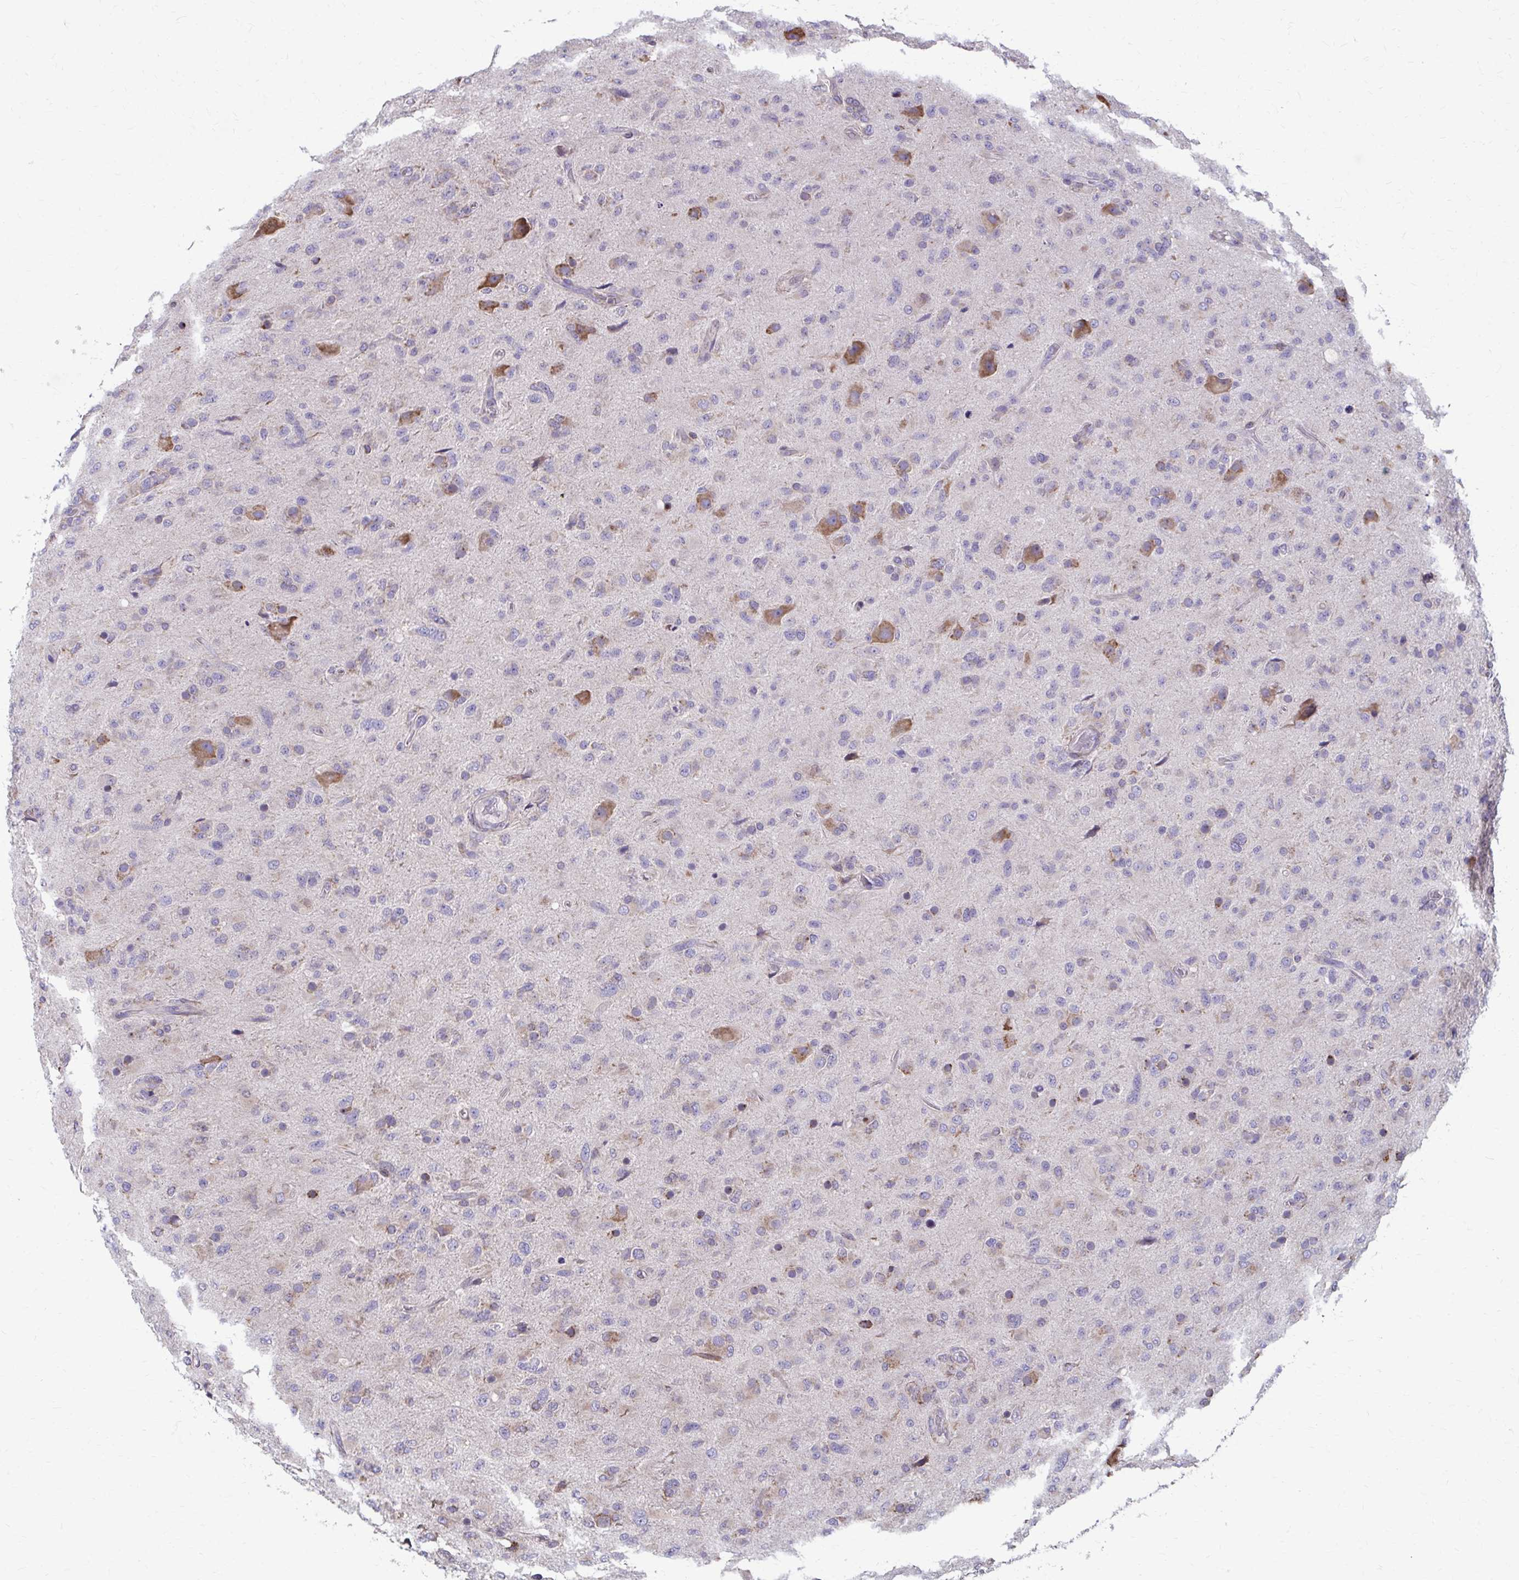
{"staining": {"intensity": "negative", "quantity": "none", "location": "none"}, "tissue": "glioma", "cell_type": "Tumor cells", "image_type": "cancer", "snomed": [{"axis": "morphology", "description": "Glioma, malignant, Low grade"}, {"axis": "topography", "description": "Brain"}], "caption": "There is no significant positivity in tumor cells of malignant glioma (low-grade).", "gene": "FKBP2", "patient": {"sex": "male", "age": 65}}